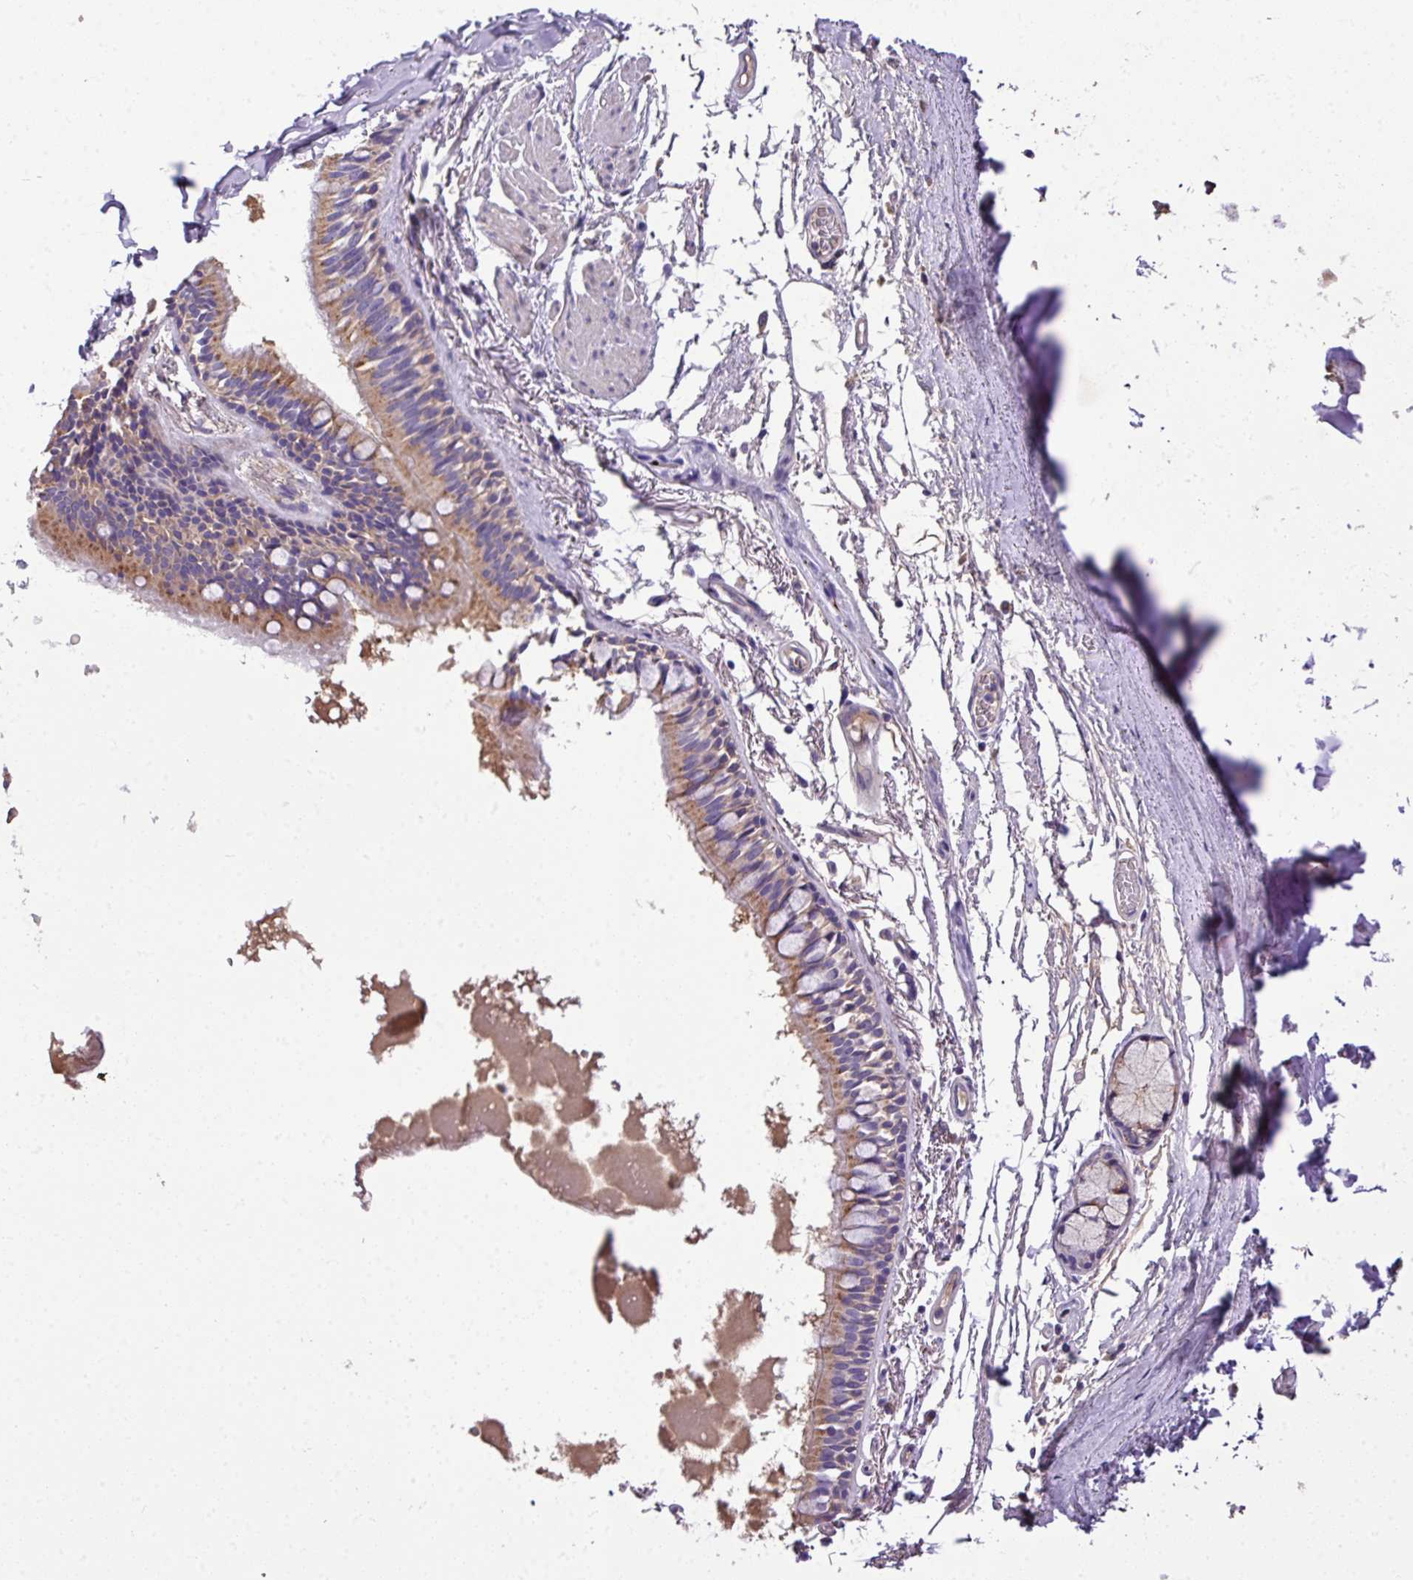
{"staining": {"intensity": "moderate", "quantity": "25%-75%", "location": "cytoplasmic/membranous"}, "tissue": "bronchus", "cell_type": "Respiratory epithelial cells", "image_type": "normal", "snomed": [{"axis": "morphology", "description": "Normal tissue, NOS"}, {"axis": "topography", "description": "Bronchus"}], "caption": "Brown immunohistochemical staining in benign human bronchus shows moderate cytoplasmic/membranous positivity in approximately 25%-75% of respiratory epithelial cells. (DAB IHC, brown staining for protein, blue staining for nuclei).", "gene": "ANXA2R", "patient": {"sex": "male", "age": 70}}